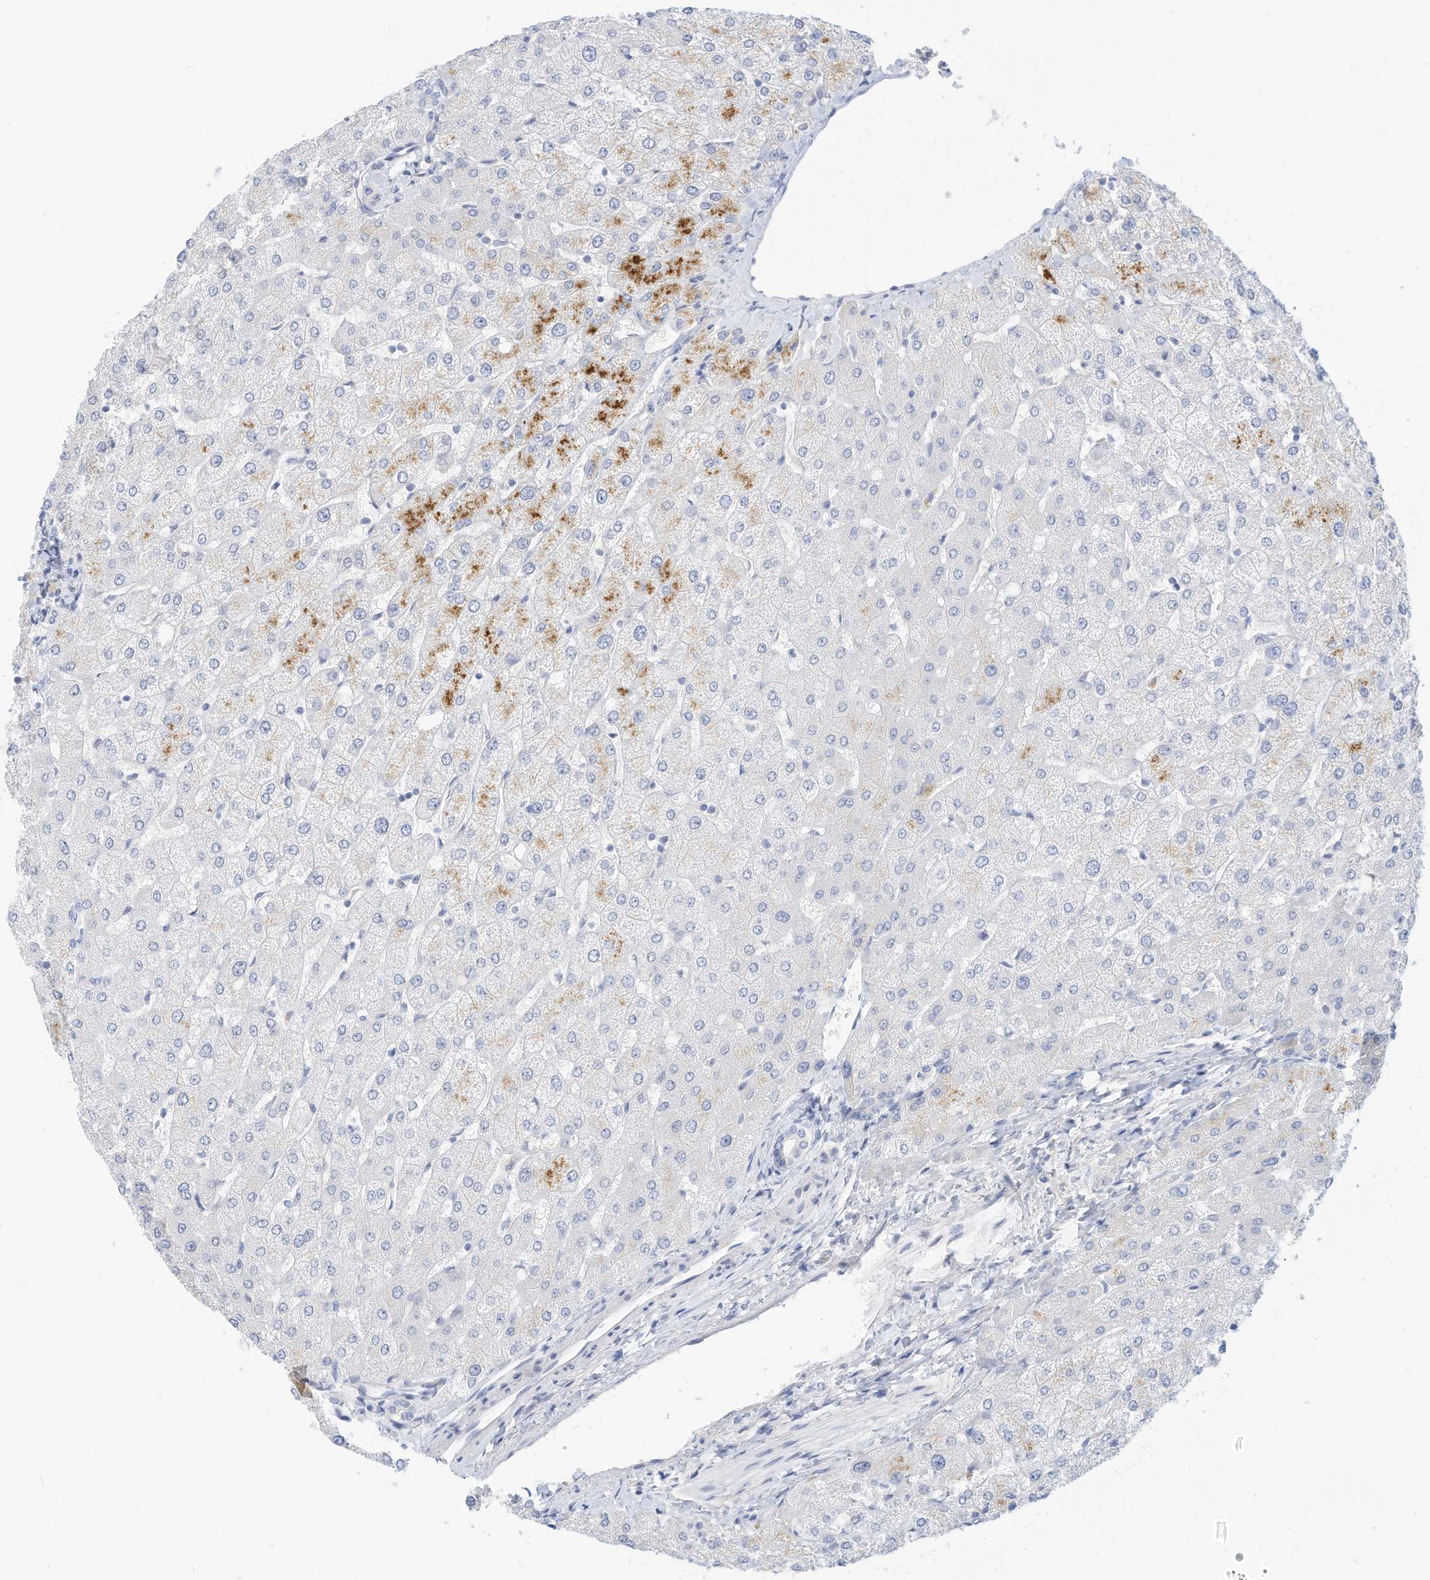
{"staining": {"intensity": "negative", "quantity": "none", "location": "none"}, "tissue": "liver", "cell_type": "Cholangiocytes", "image_type": "normal", "snomed": [{"axis": "morphology", "description": "Normal tissue, NOS"}, {"axis": "topography", "description": "Liver"}], "caption": "This is a photomicrograph of immunohistochemistry staining of normal liver, which shows no staining in cholangiocytes.", "gene": "SPOCD1", "patient": {"sex": "female", "age": 54}}